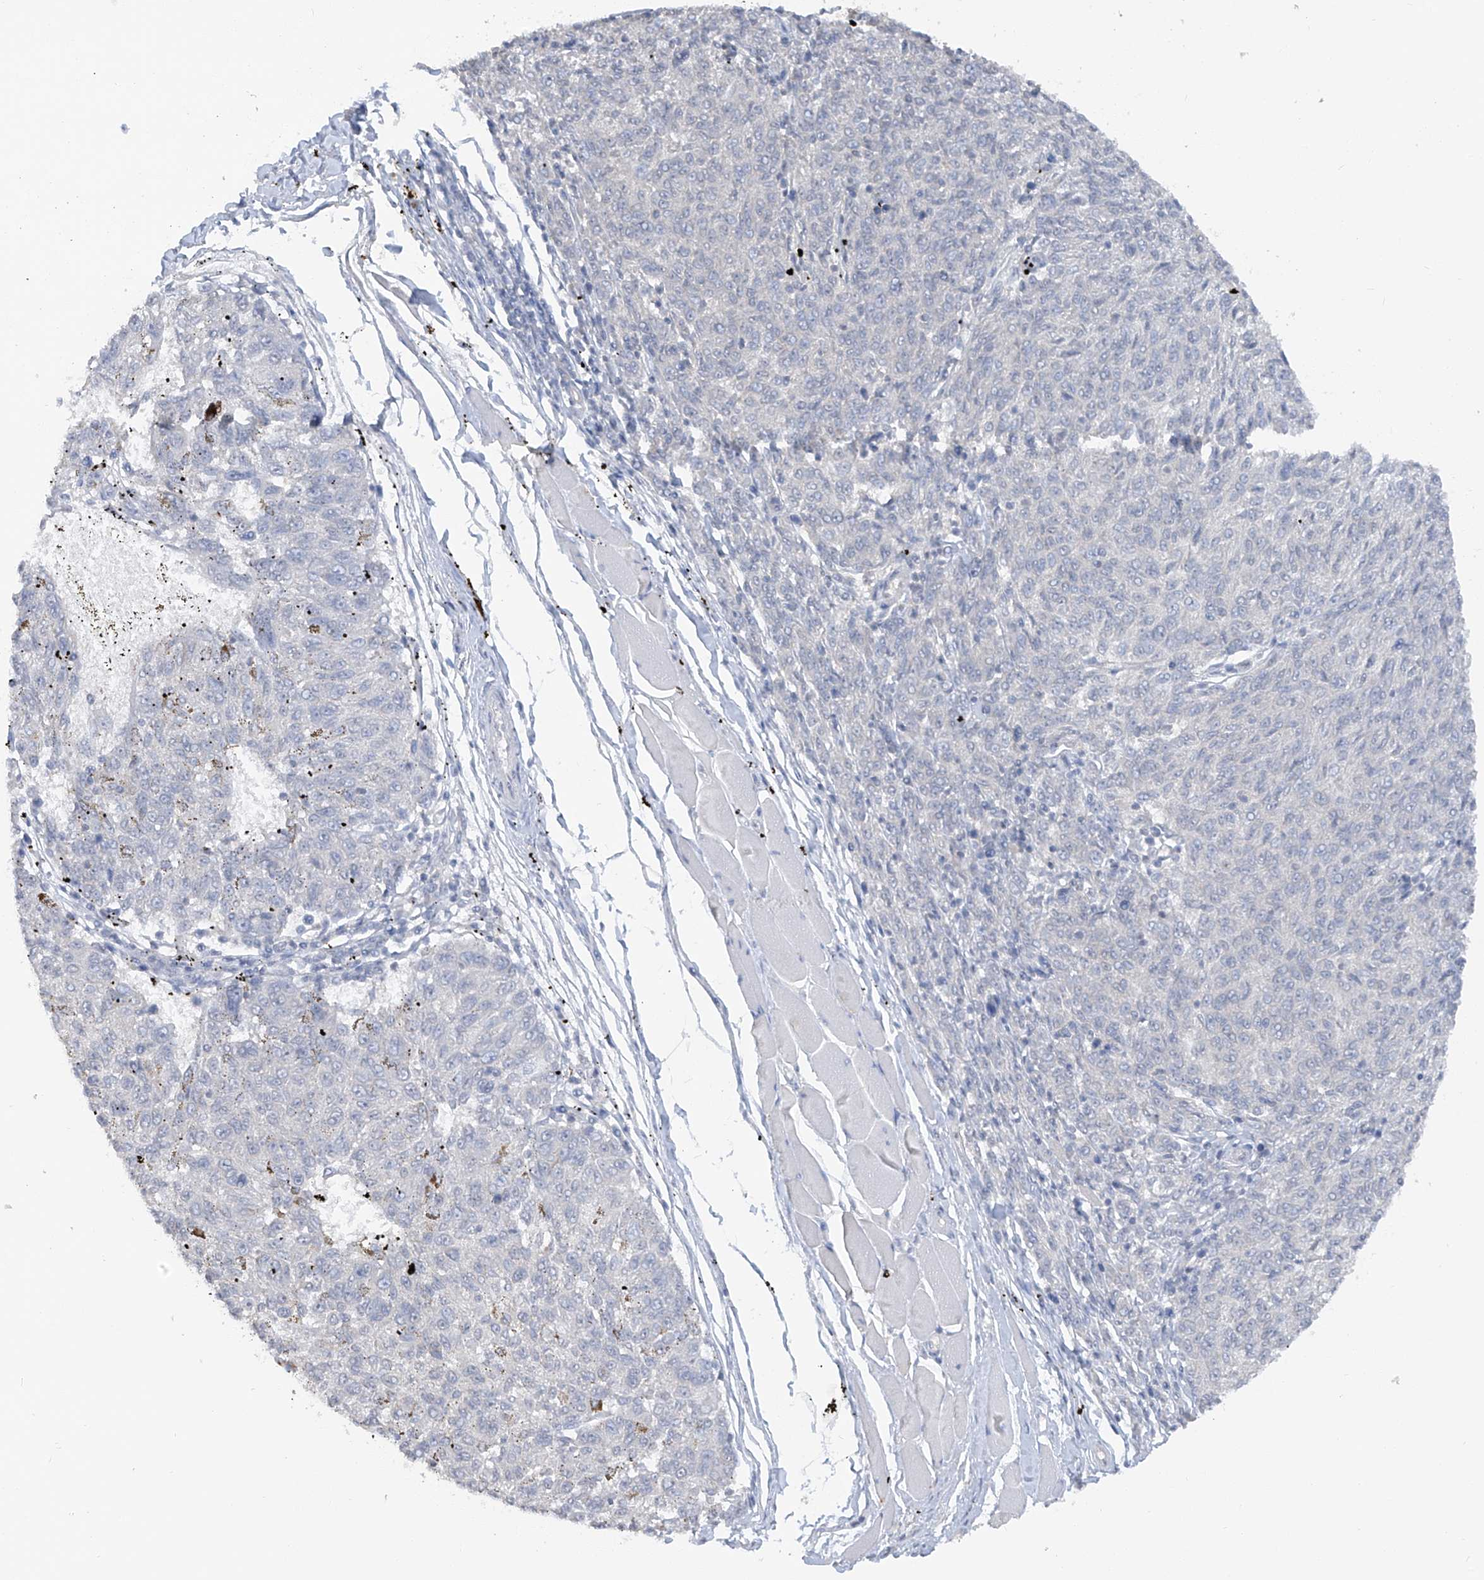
{"staining": {"intensity": "negative", "quantity": "none", "location": "none"}, "tissue": "melanoma", "cell_type": "Tumor cells", "image_type": "cancer", "snomed": [{"axis": "morphology", "description": "Malignant melanoma, NOS"}, {"axis": "topography", "description": "Skin"}], "caption": "Malignant melanoma was stained to show a protein in brown. There is no significant positivity in tumor cells.", "gene": "HAS3", "patient": {"sex": "female", "age": 72}}